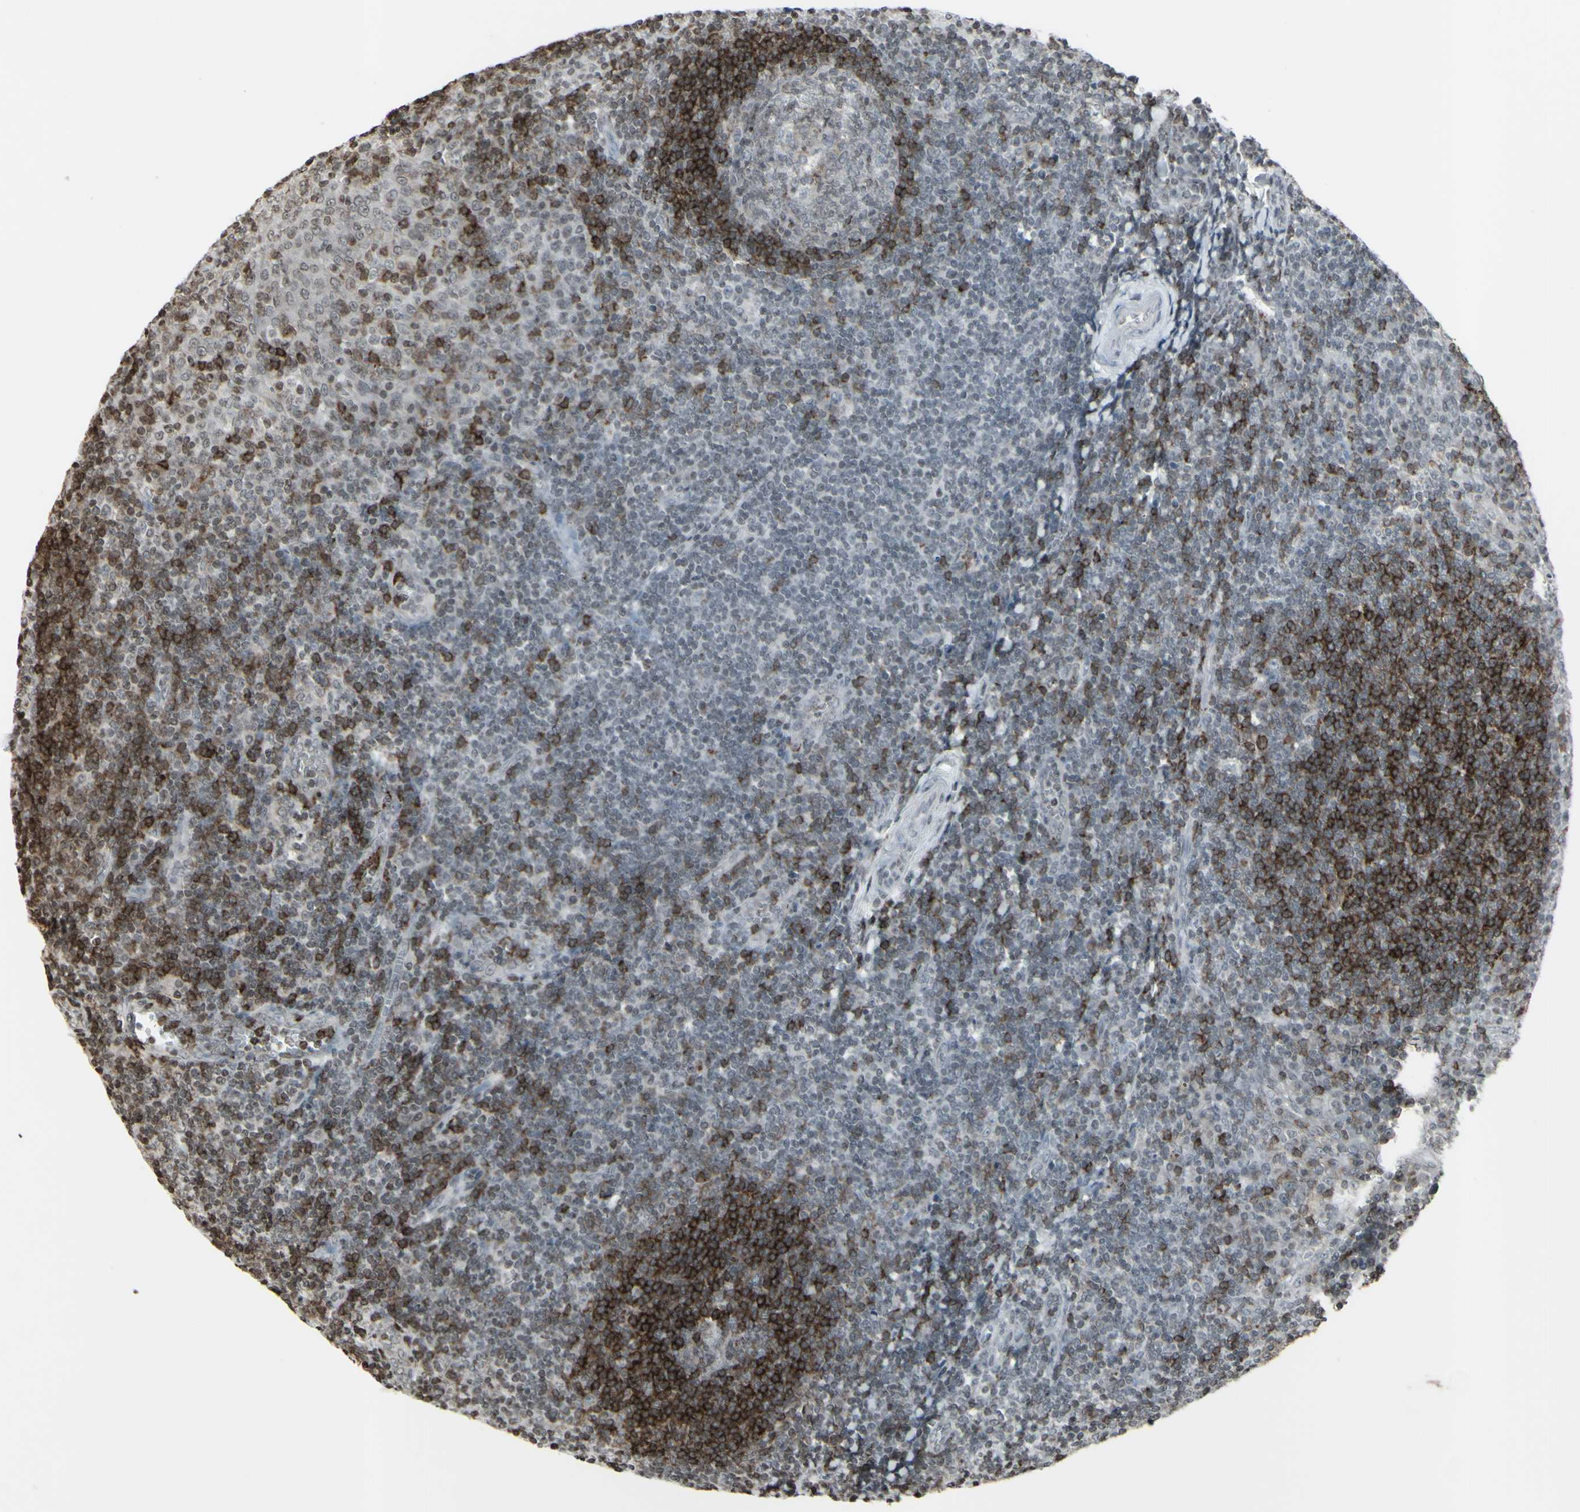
{"staining": {"intensity": "strong", "quantity": "25%-75%", "location": "cytoplasmic/membranous"}, "tissue": "tonsil", "cell_type": "Germinal center cells", "image_type": "normal", "snomed": [{"axis": "morphology", "description": "Normal tissue, NOS"}, {"axis": "topography", "description": "Tonsil"}], "caption": "Normal tonsil shows strong cytoplasmic/membranous positivity in approximately 25%-75% of germinal center cells.", "gene": "CD79B", "patient": {"sex": "male", "age": 31}}